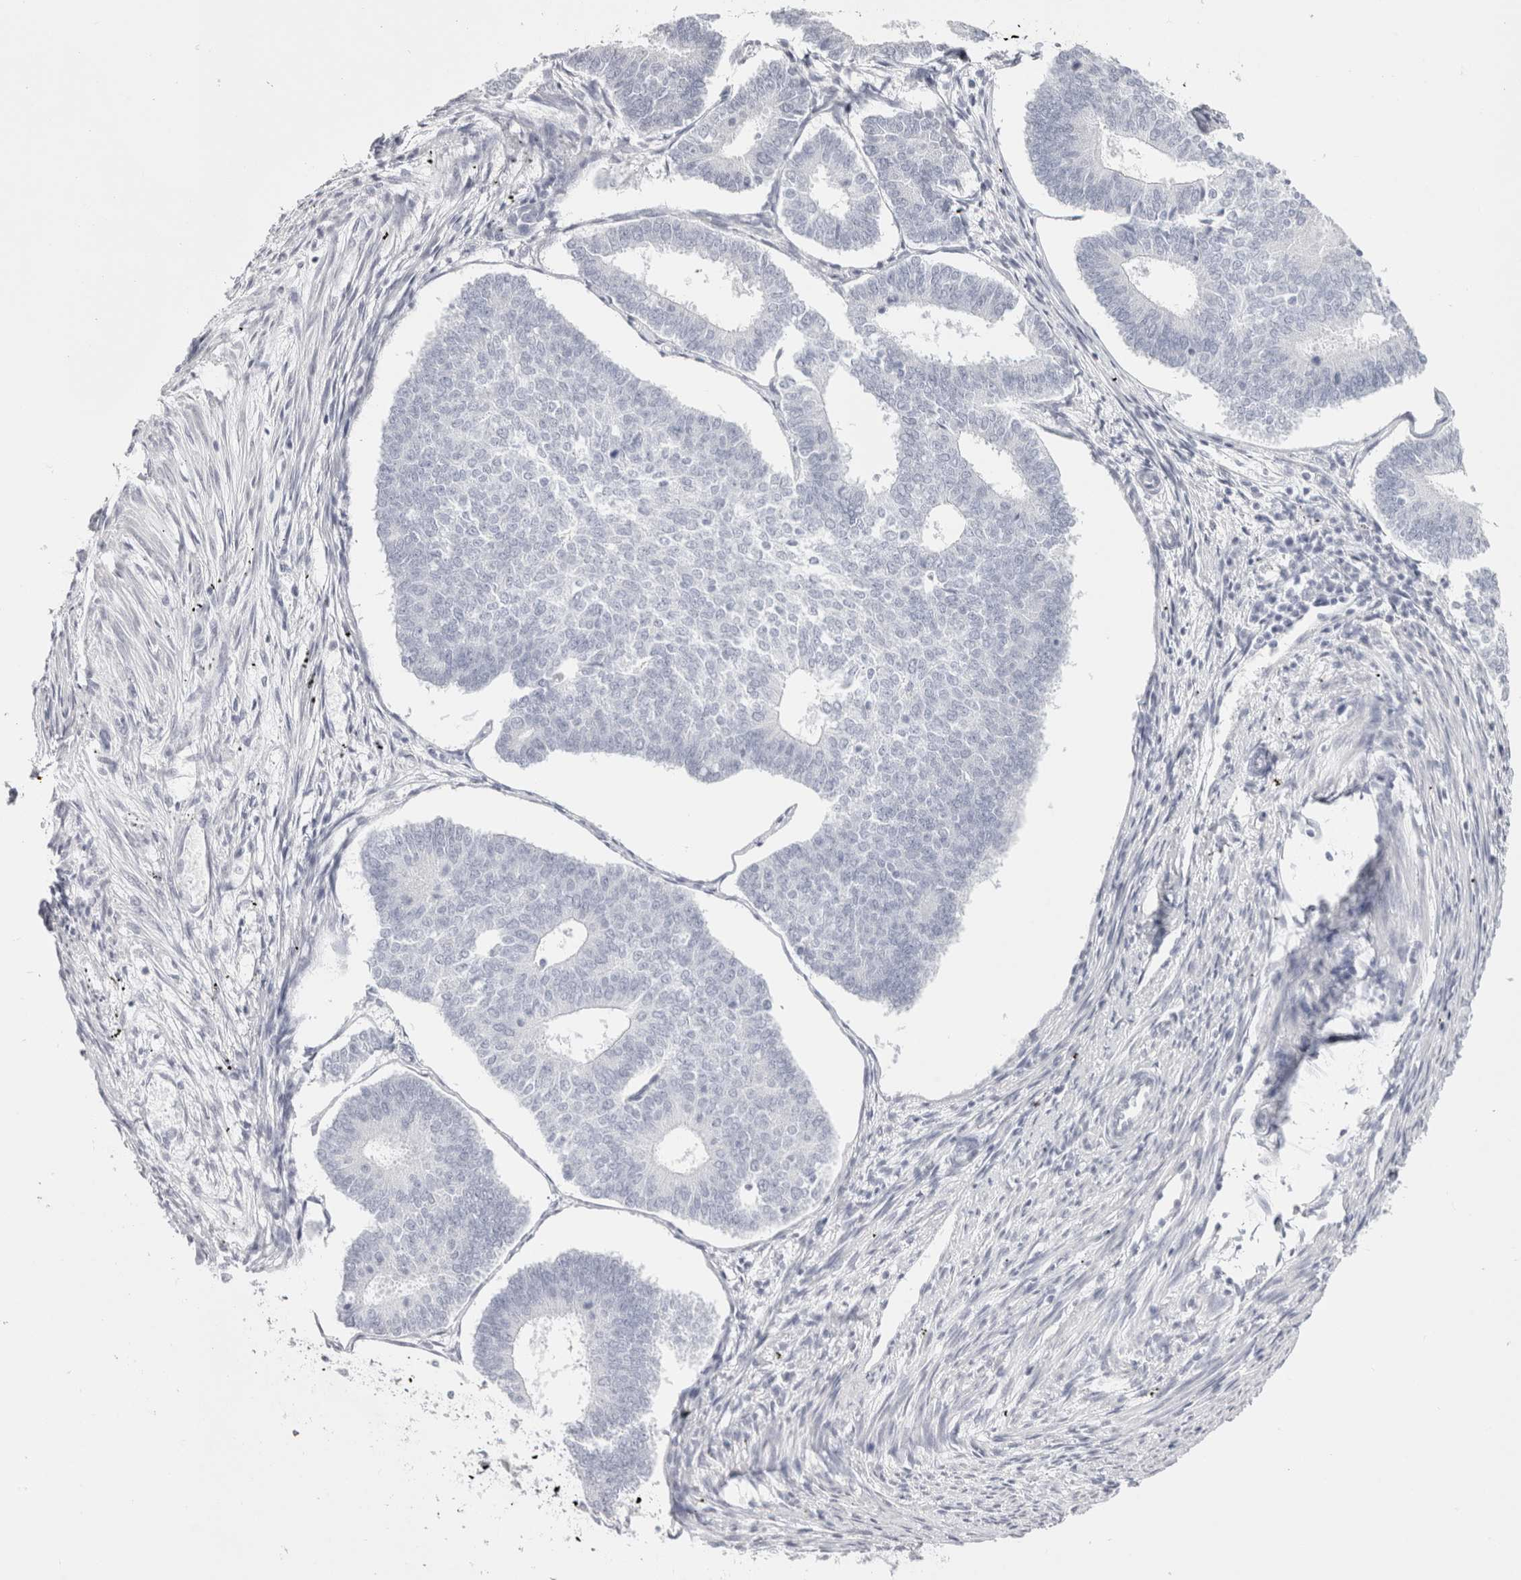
{"staining": {"intensity": "negative", "quantity": "none", "location": "none"}, "tissue": "endometrial cancer", "cell_type": "Tumor cells", "image_type": "cancer", "snomed": [{"axis": "morphology", "description": "Adenocarcinoma, NOS"}, {"axis": "topography", "description": "Endometrium"}], "caption": "Adenocarcinoma (endometrial) was stained to show a protein in brown. There is no significant staining in tumor cells.", "gene": "GARIN1A", "patient": {"sex": "female", "age": 70}}